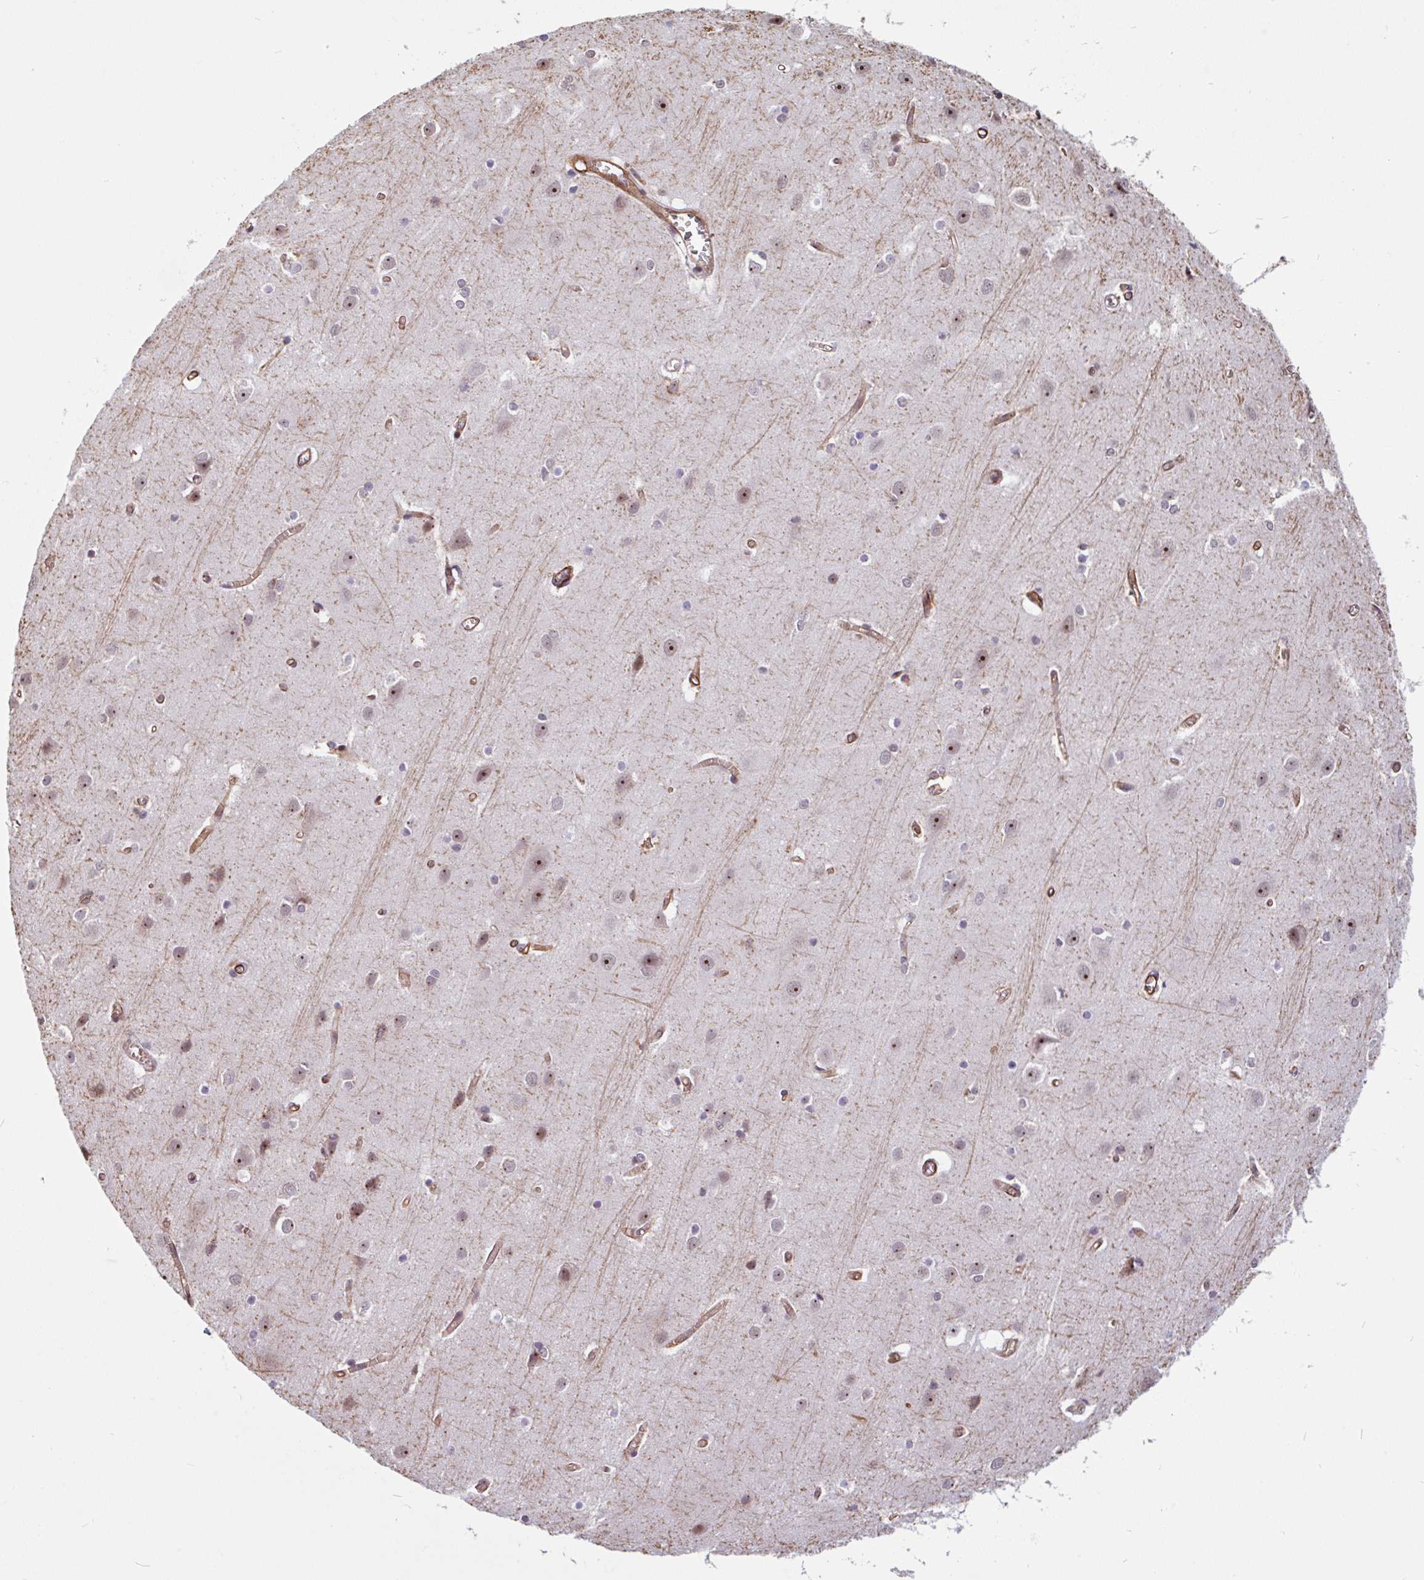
{"staining": {"intensity": "moderate", "quantity": ">75%", "location": "cytoplasmic/membranous"}, "tissue": "cerebral cortex", "cell_type": "Endothelial cells", "image_type": "normal", "snomed": [{"axis": "morphology", "description": "Normal tissue, NOS"}, {"axis": "topography", "description": "Cerebral cortex"}], "caption": "Protein expression analysis of normal cerebral cortex exhibits moderate cytoplasmic/membranous positivity in approximately >75% of endothelial cells. The protein is stained brown, and the nuclei are stained in blue (DAB IHC with brightfield microscopy, high magnification).", "gene": "ZNF689", "patient": {"sex": "male", "age": 37}}